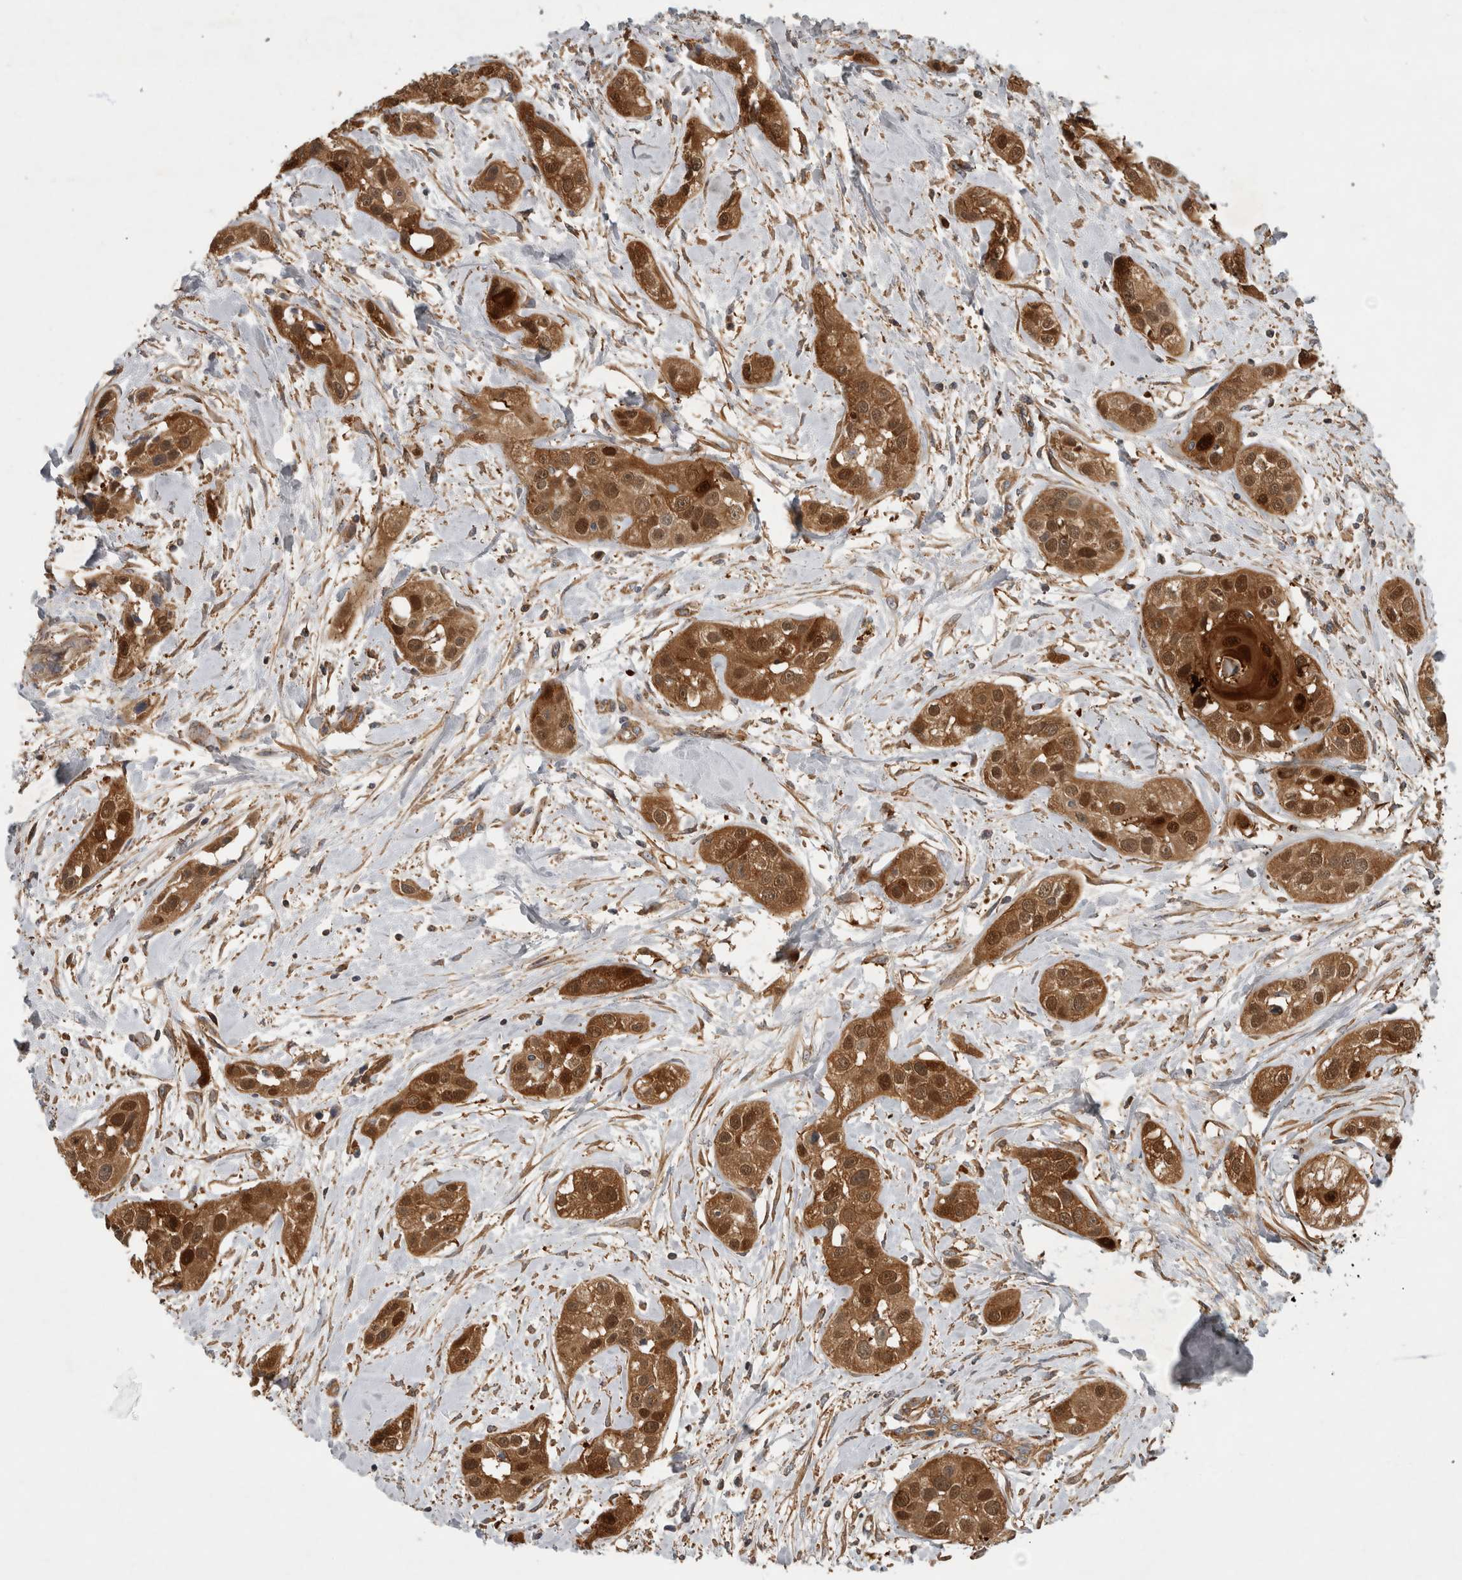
{"staining": {"intensity": "moderate", "quantity": ">75%", "location": "cytoplasmic/membranous,nuclear"}, "tissue": "head and neck cancer", "cell_type": "Tumor cells", "image_type": "cancer", "snomed": [{"axis": "morphology", "description": "Normal tissue, NOS"}, {"axis": "morphology", "description": "Squamous cell carcinoma, NOS"}, {"axis": "topography", "description": "Skeletal muscle"}, {"axis": "topography", "description": "Head-Neck"}], "caption": "Immunohistochemical staining of human head and neck cancer (squamous cell carcinoma) demonstrates medium levels of moderate cytoplasmic/membranous and nuclear protein staining in approximately >75% of tumor cells. (Brightfield microscopy of DAB IHC at high magnification).", "gene": "SFXN2", "patient": {"sex": "male", "age": 51}}